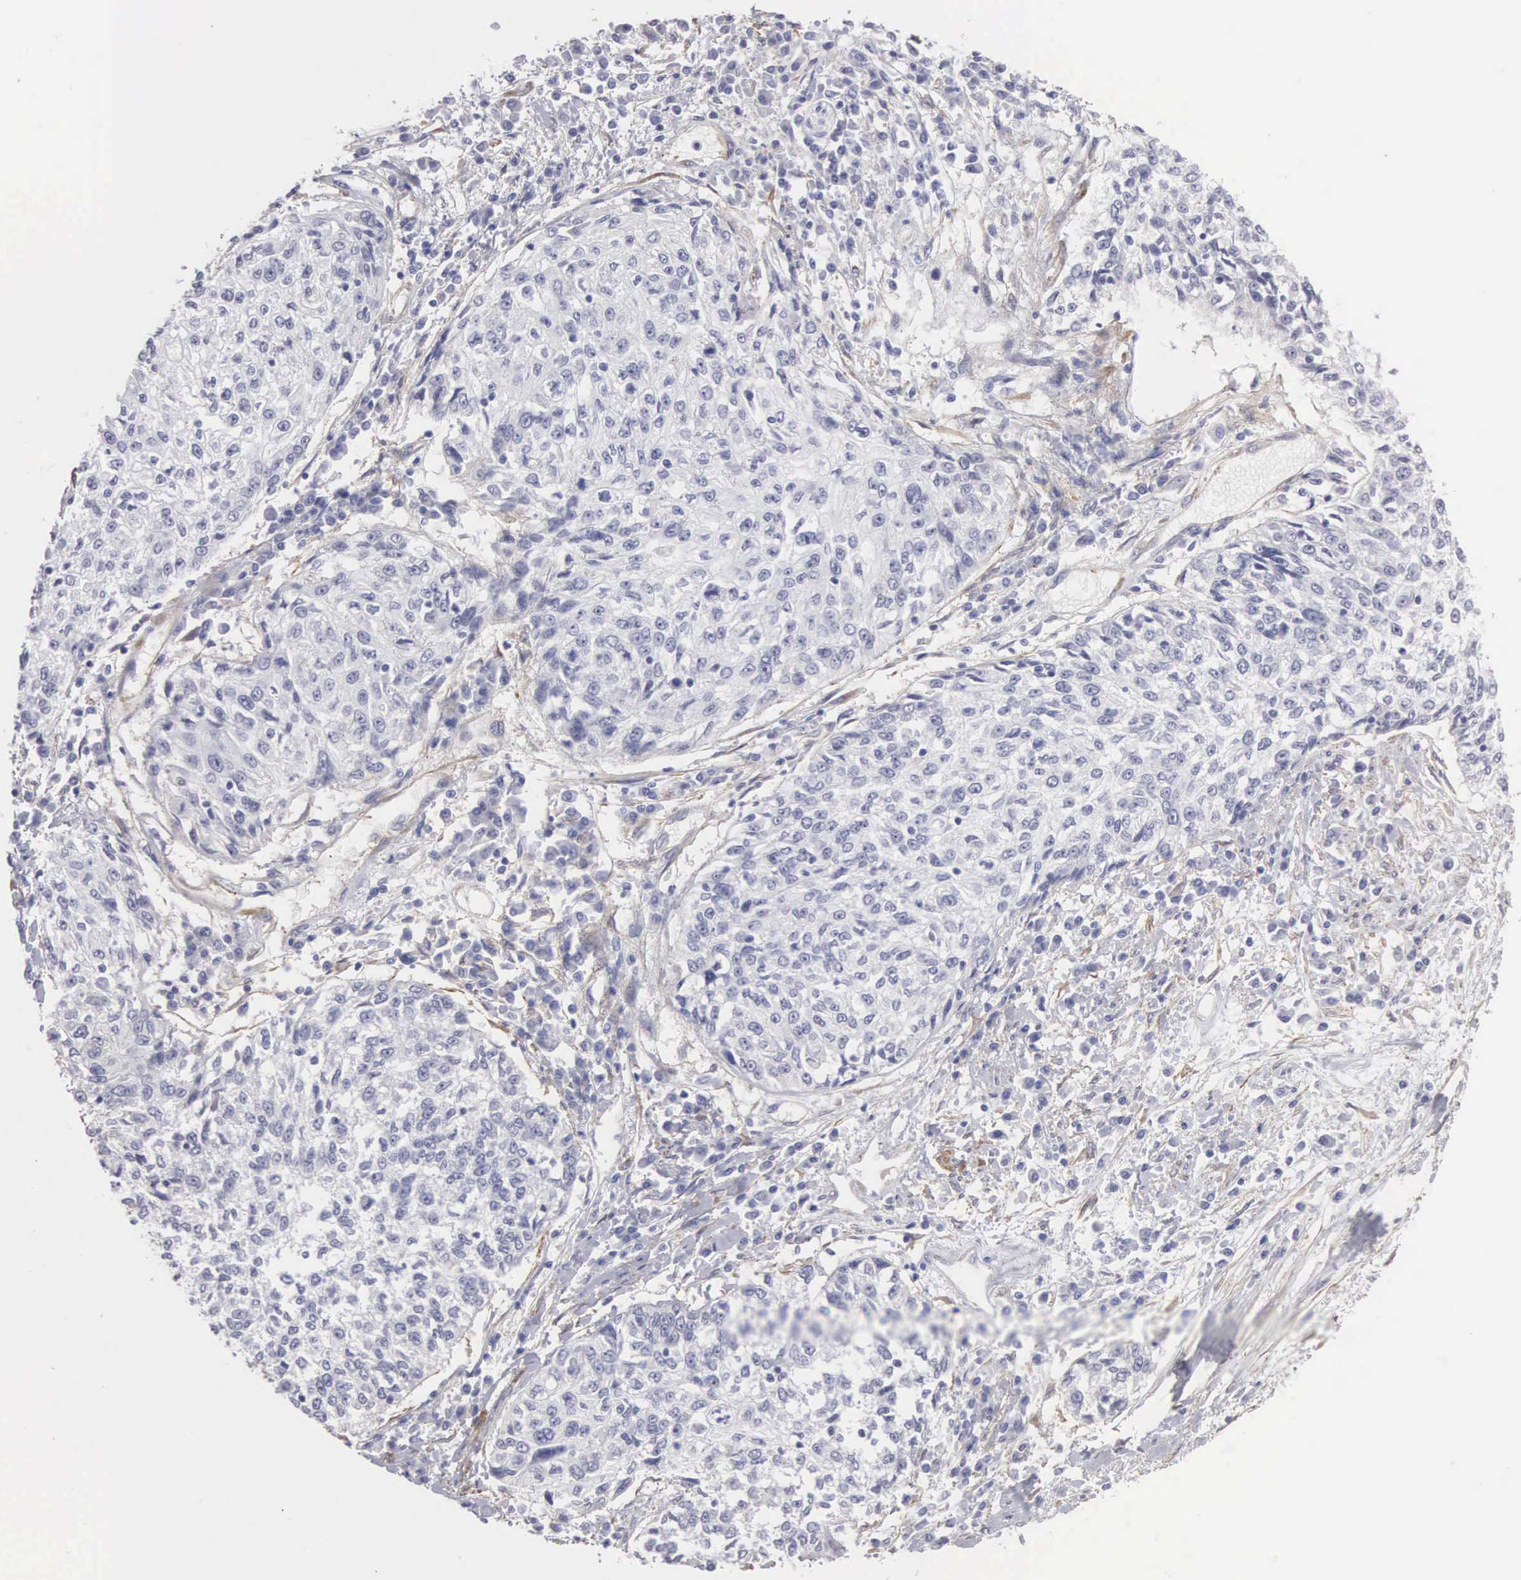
{"staining": {"intensity": "negative", "quantity": "none", "location": "none"}, "tissue": "cervical cancer", "cell_type": "Tumor cells", "image_type": "cancer", "snomed": [{"axis": "morphology", "description": "Squamous cell carcinoma, NOS"}, {"axis": "topography", "description": "Cervix"}], "caption": "High power microscopy image of an immunohistochemistry photomicrograph of cervical cancer (squamous cell carcinoma), revealing no significant positivity in tumor cells.", "gene": "ELFN2", "patient": {"sex": "female", "age": 57}}